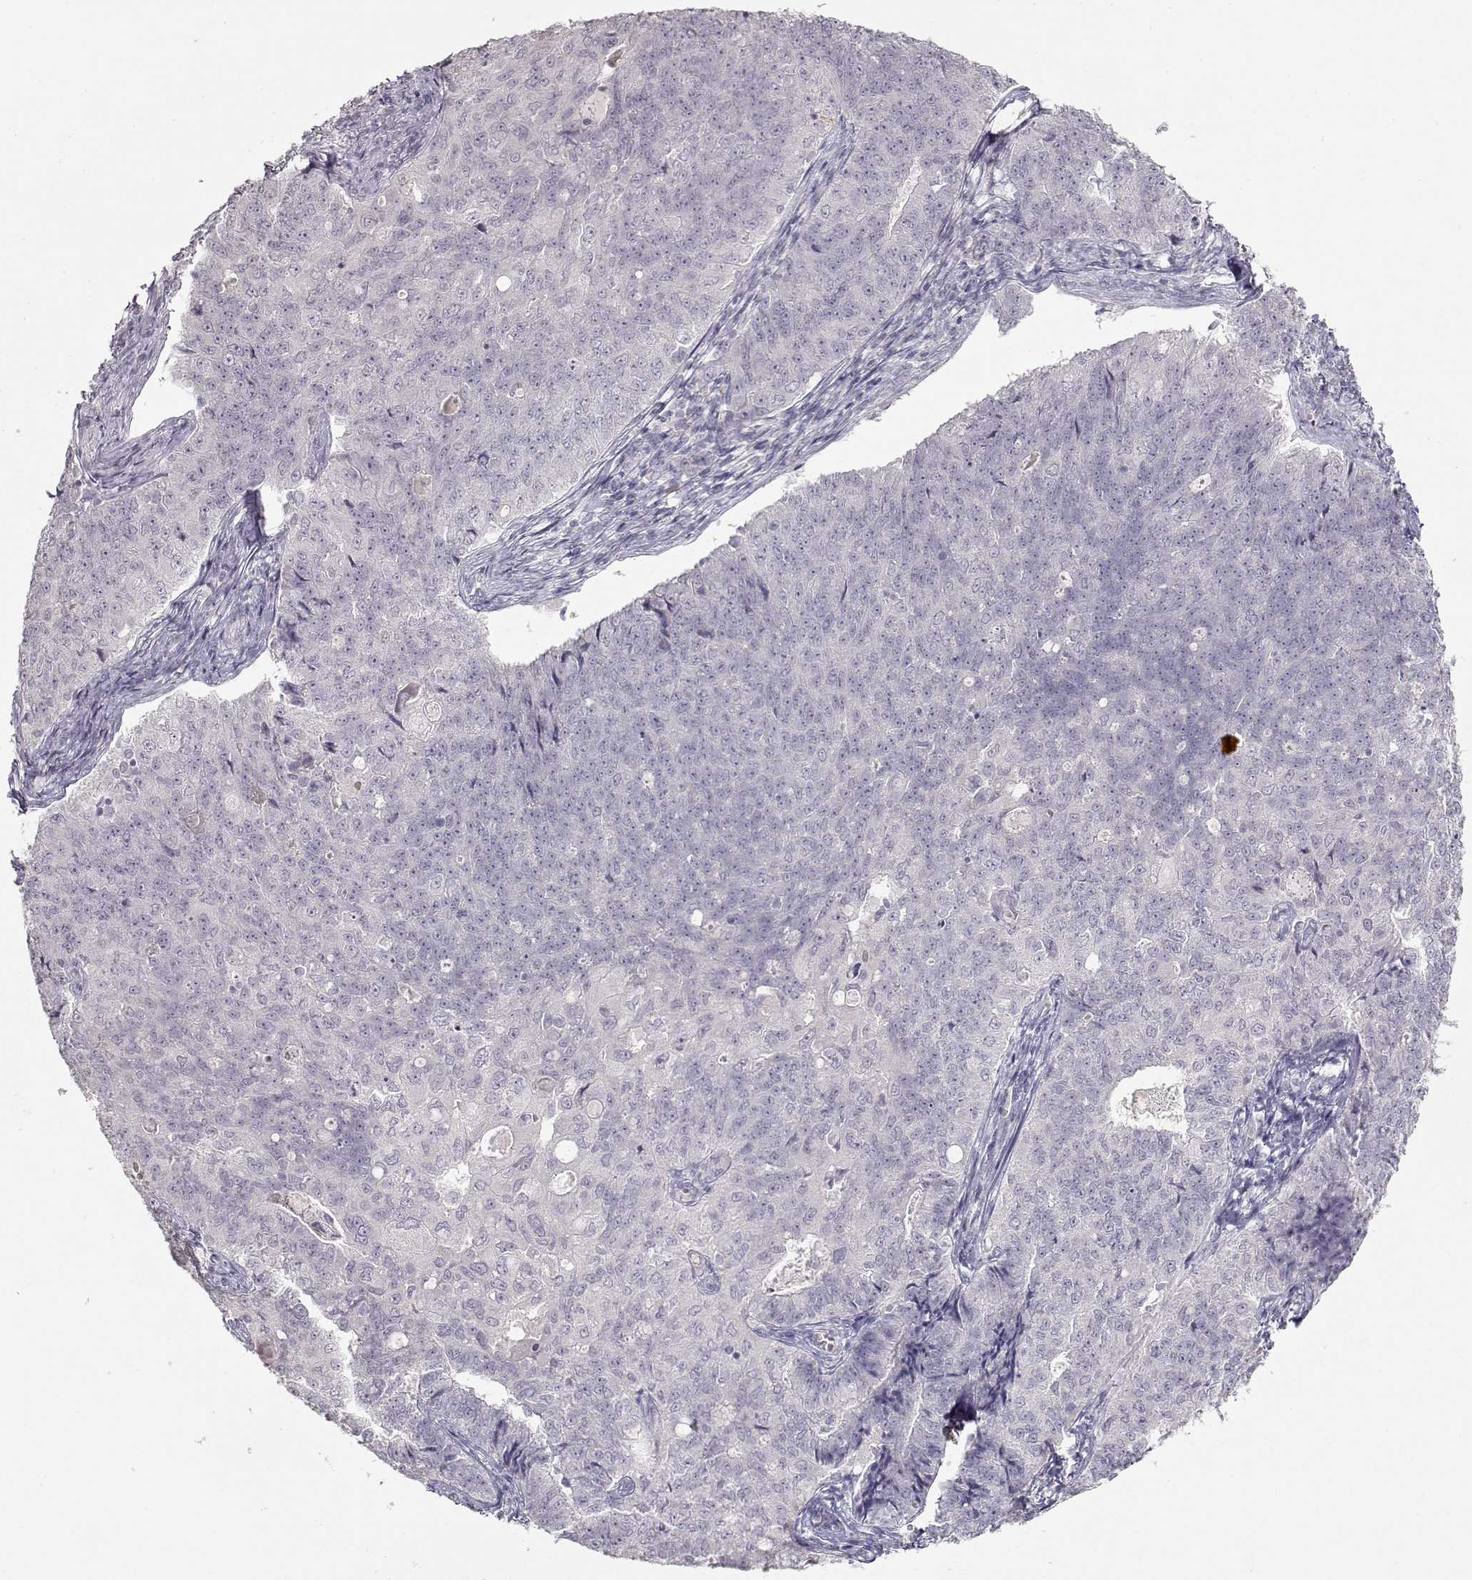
{"staining": {"intensity": "negative", "quantity": "none", "location": "none"}, "tissue": "endometrial cancer", "cell_type": "Tumor cells", "image_type": "cancer", "snomed": [{"axis": "morphology", "description": "Adenocarcinoma, NOS"}, {"axis": "topography", "description": "Endometrium"}], "caption": "IHC image of endometrial cancer (adenocarcinoma) stained for a protein (brown), which demonstrates no expression in tumor cells.", "gene": "S100B", "patient": {"sex": "female", "age": 43}}